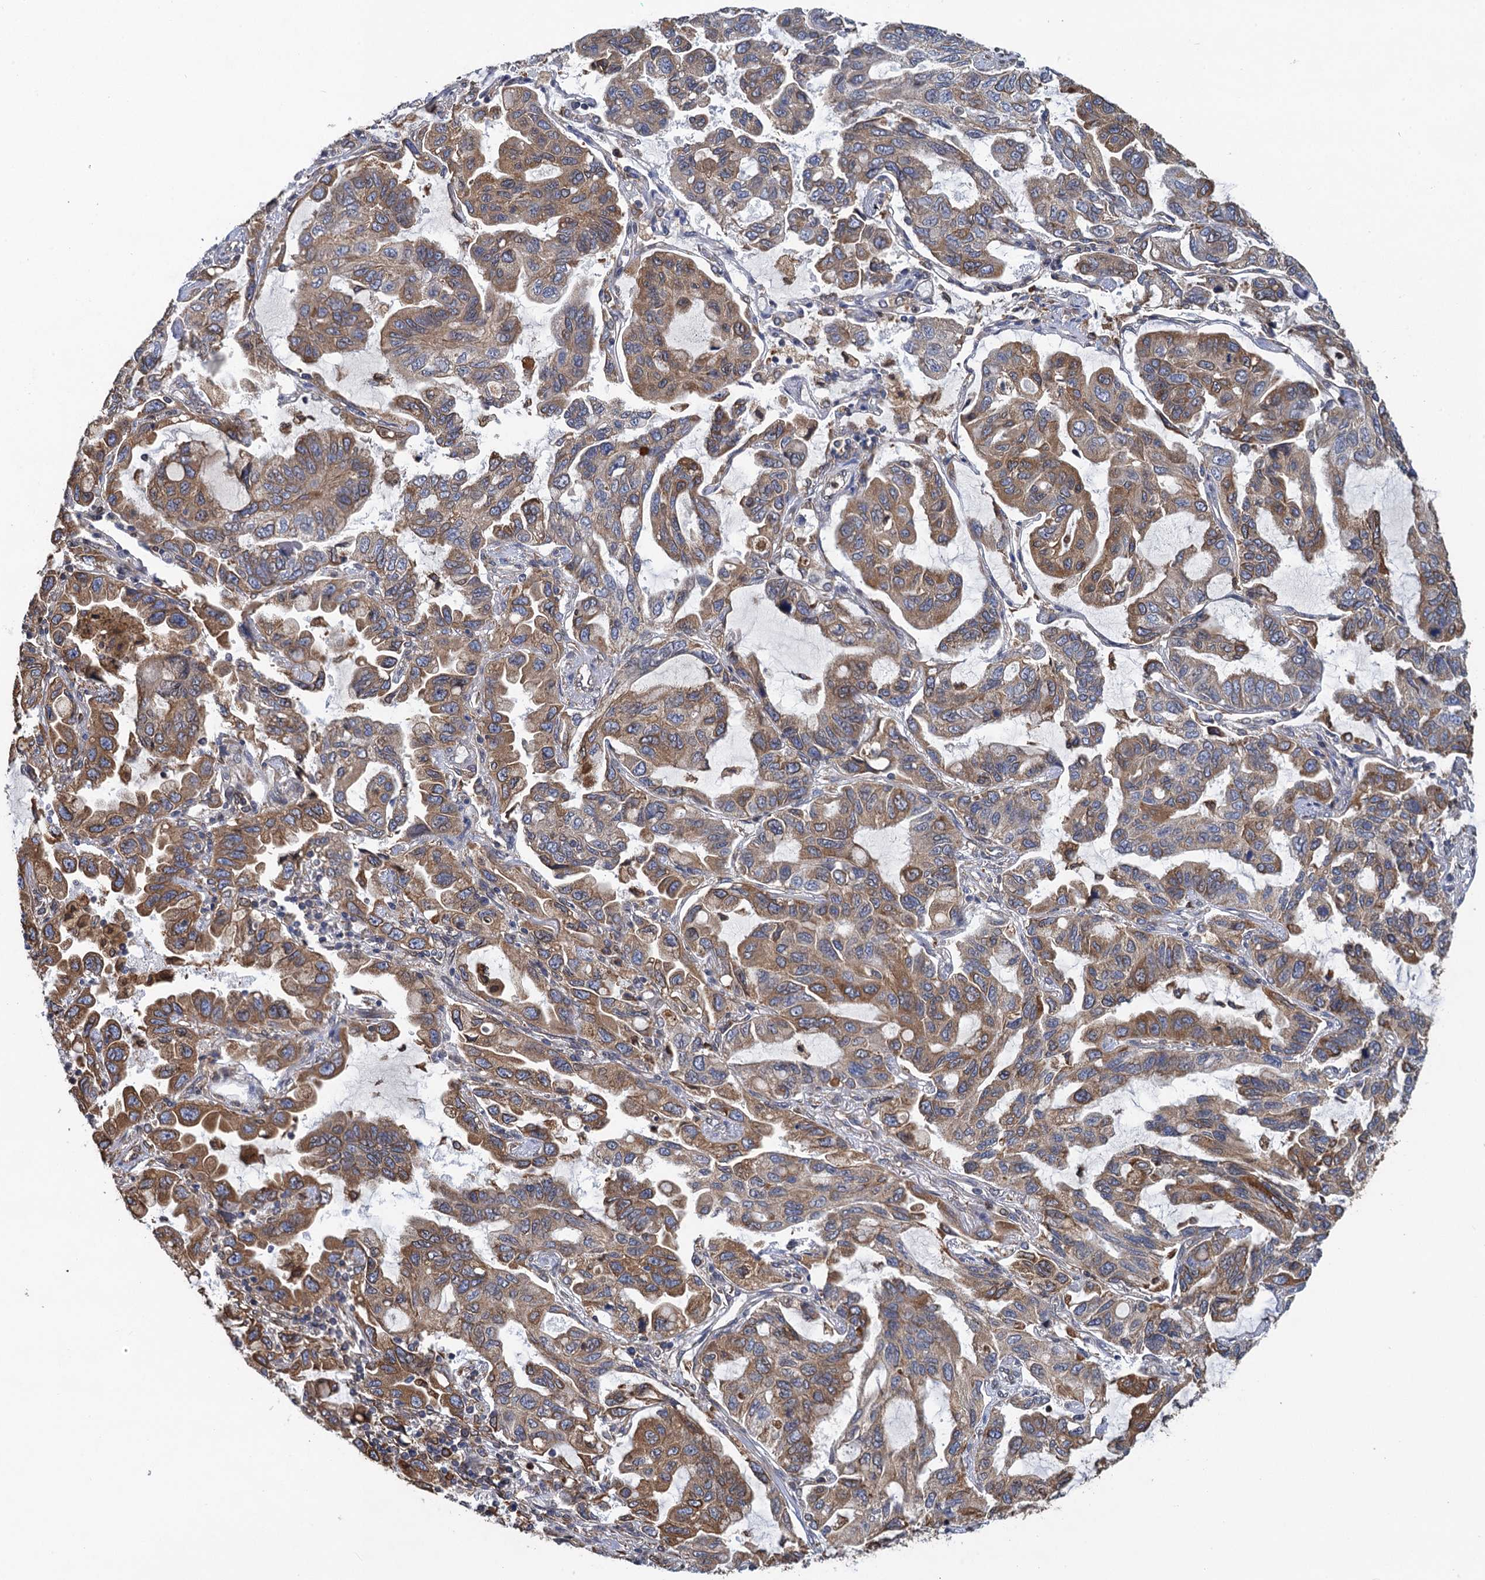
{"staining": {"intensity": "moderate", "quantity": ">75%", "location": "cytoplasmic/membranous"}, "tissue": "lung cancer", "cell_type": "Tumor cells", "image_type": "cancer", "snomed": [{"axis": "morphology", "description": "Adenocarcinoma, NOS"}, {"axis": "topography", "description": "Lung"}], "caption": "IHC histopathology image of neoplastic tissue: human adenocarcinoma (lung) stained using immunohistochemistry exhibits medium levels of moderate protein expression localized specifically in the cytoplasmic/membranous of tumor cells, appearing as a cytoplasmic/membranous brown color.", "gene": "ARMC5", "patient": {"sex": "male", "age": 64}}